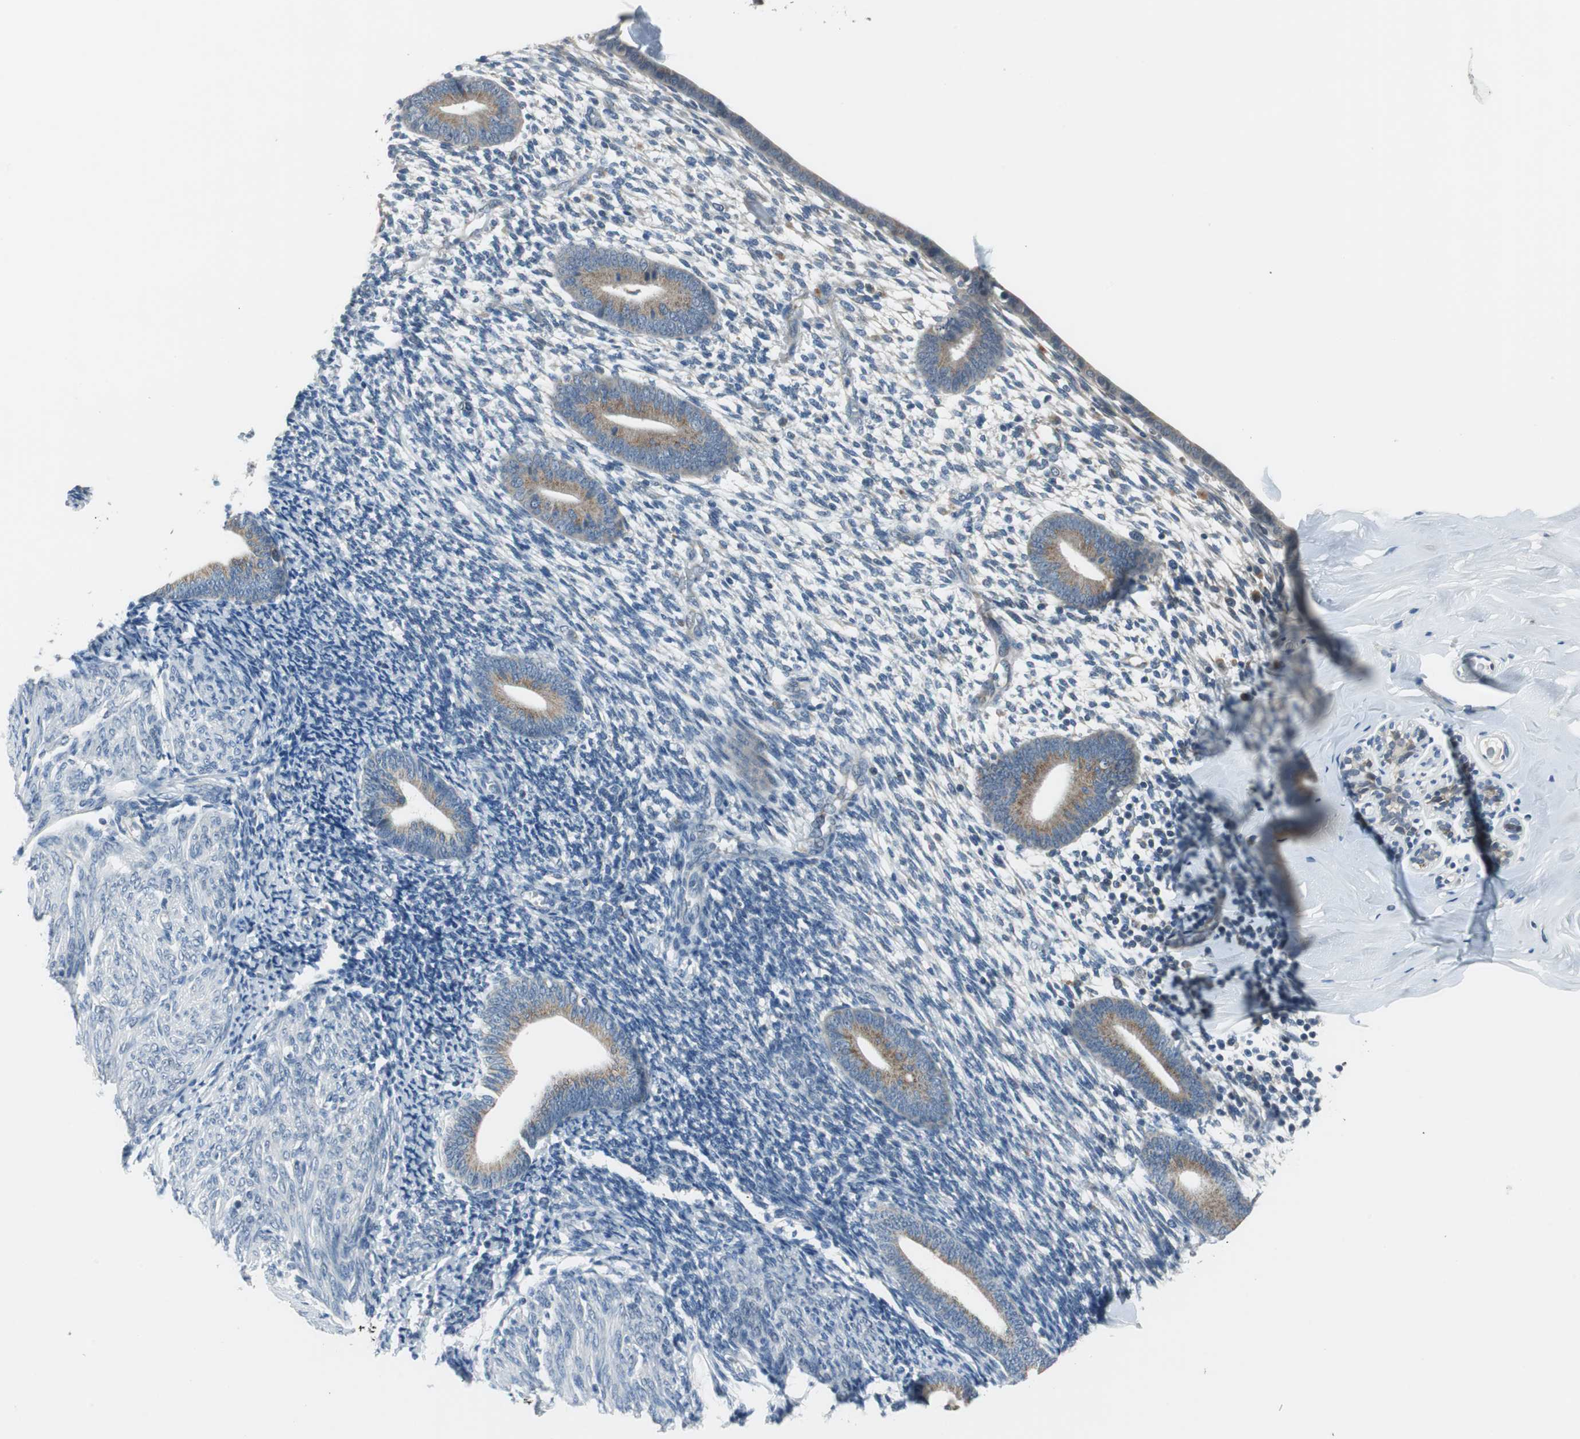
{"staining": {"intensity": "negative", "quantity": "none", "location": "none"}, "tissue": "endometrium", "cell_type": "Cells in endometrial stroma", "image_type": "normal", "snomed": [{"axis": "morphology", "description": "Normal tissue, NOS"}, {"axis": "topography", "description": "Endometrium"}], "caption": "The image displays no significant expression in cells in endometrial stroma of endometrium.", "gene": "PLAA", "patient": {"sex": "female", "age": 57}}